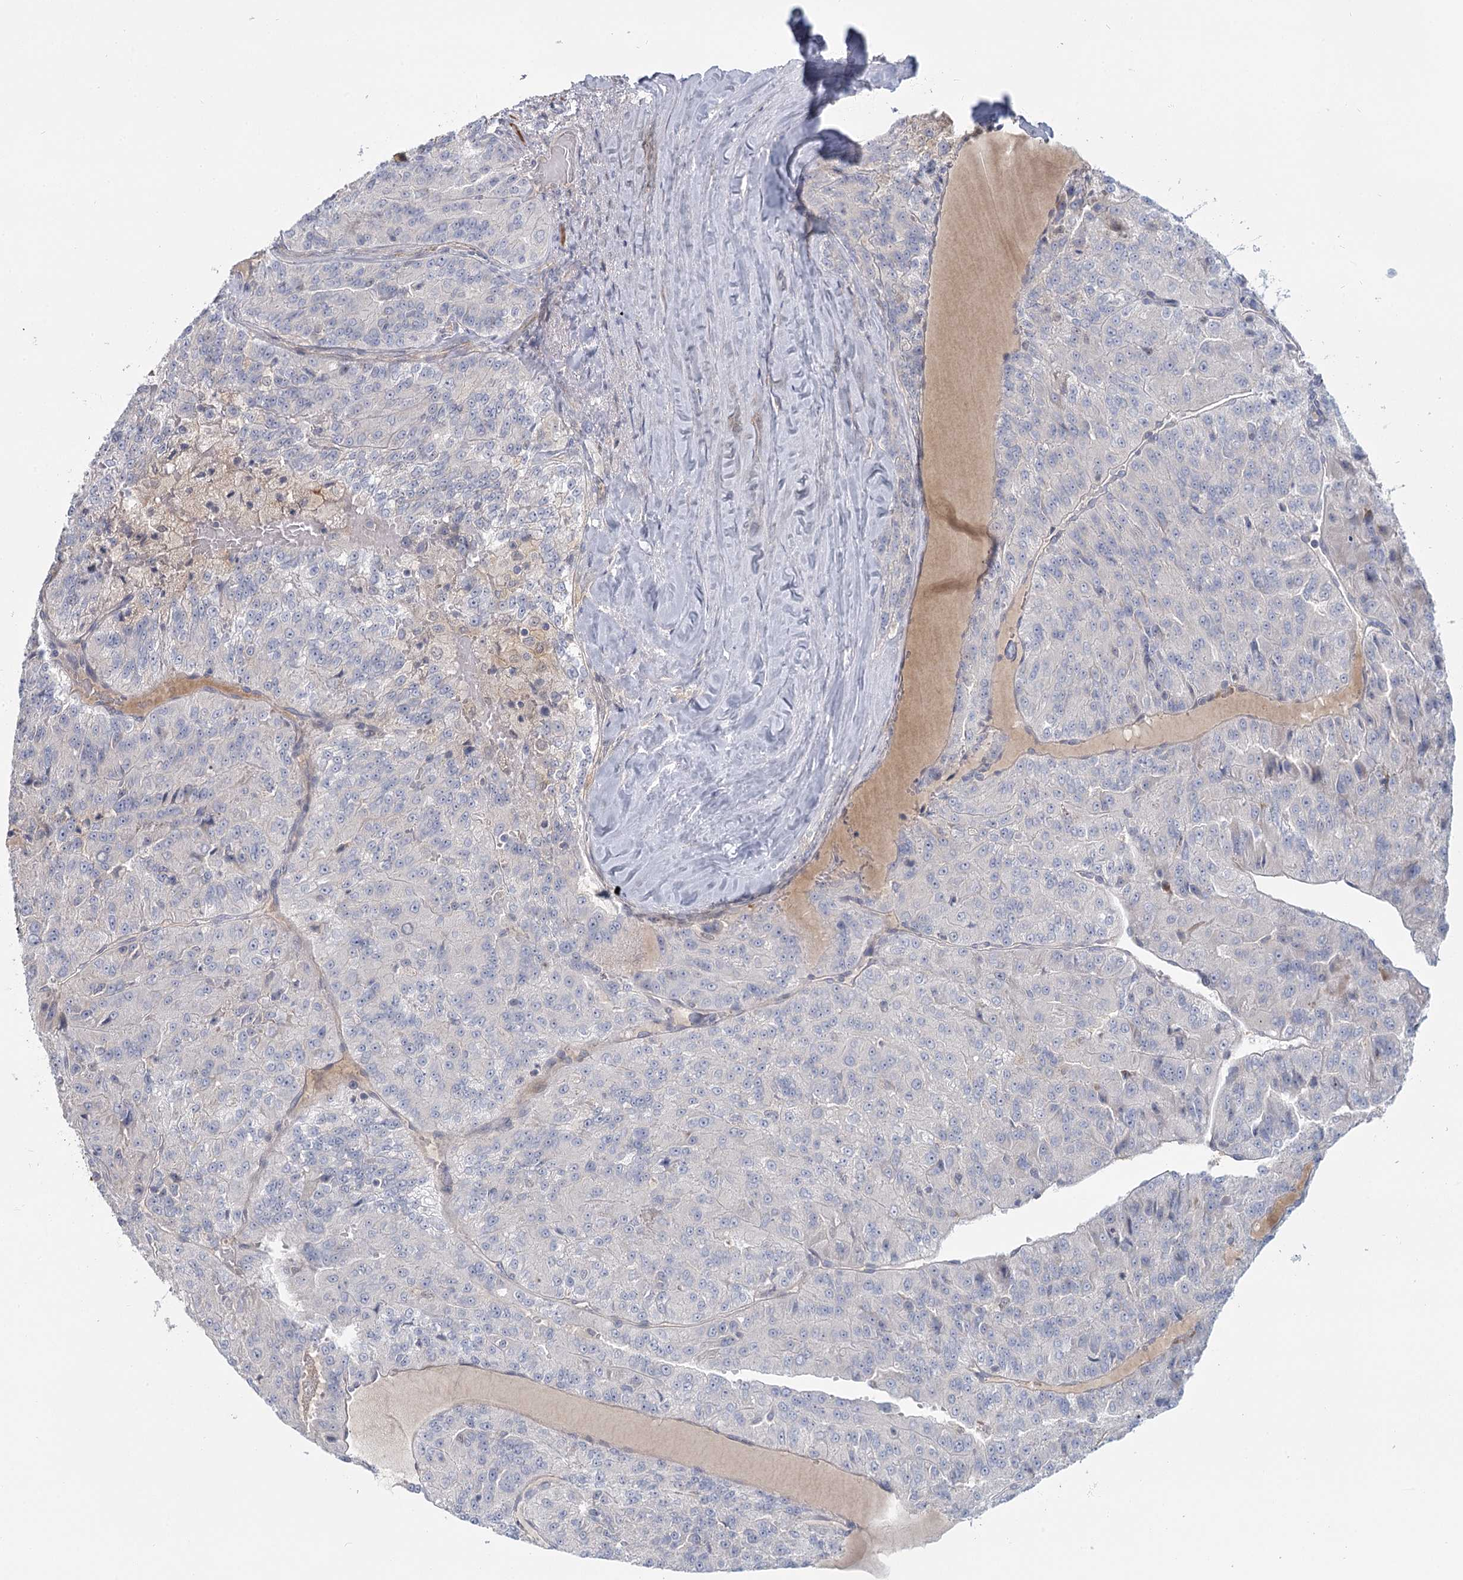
{"staining": {"intensity": "negative", "quantity": "none", "location": "none"}, "tissue": "renal cancer", "cell_type": "Tumor cells", "image_type": "cancer", "snomed": [{"axis": "morphology", "description": "Adenocarcinoma, NOS"}, {"axis": "topography", "description": "Kidney"}], "caption": "A micrograph of human renal adenocarcinoma is negative for staining in tumor cells.", "gene": "USP11", "patient": {"sex": "female", "age": 63}}